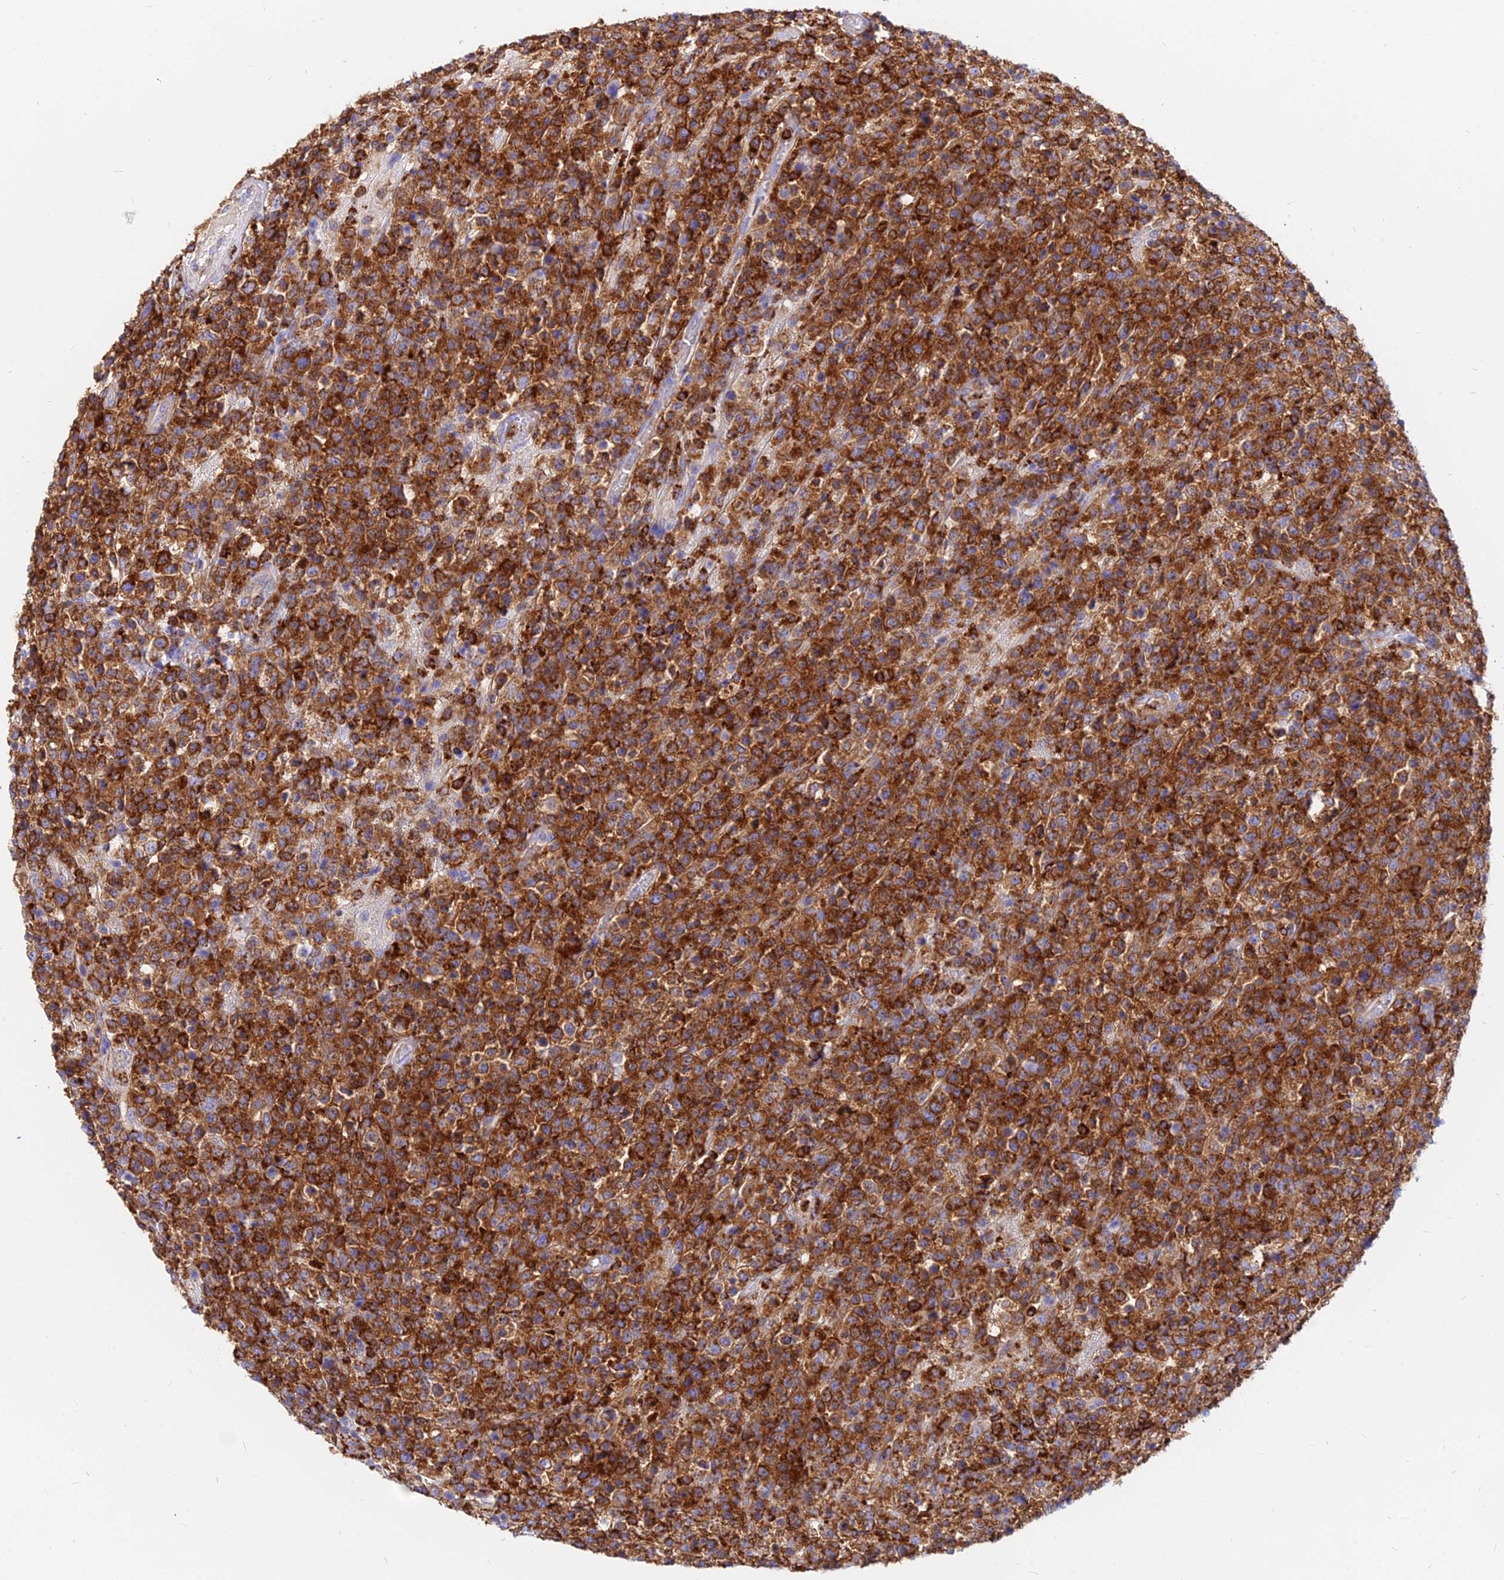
{"staining": {"intensity": "strong", "quantity": ">75%", "location": "cytoplasmic/membranous"}, "tissue": "lymphoma", "cell_type": "Tumor cells", "image_type": "cancer", "snomed": [{"axis": "morphology", "description": "Malignant lymphoma, non-Hodgkin's type, High grade"}, {"axis": "topography", "description": "Colon"}], "caption": "Strong cytoplasmic/membranous protein positivity is appreciated in approximately >75% of tumor cells in lymphoma.", "gene": "AGTRAP", "patient": {"sex": "female", "age": 53}}